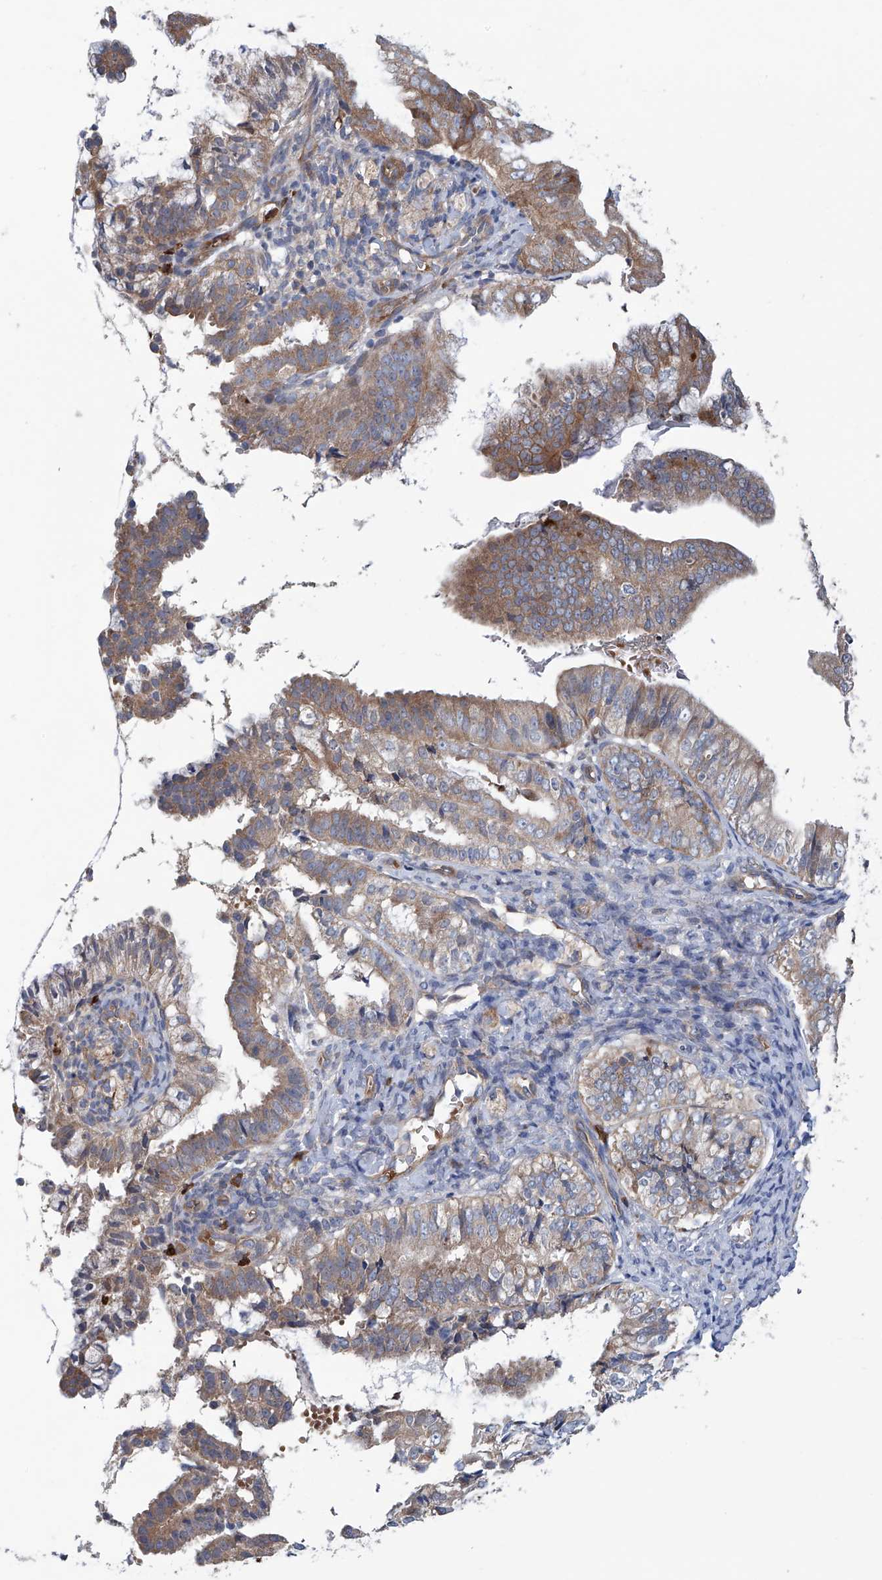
{"staining": {"intensity": "moderate", "quantity": "25%-75%", "location": "cytoplasmic/membranous"}, "tissue": "endometrial cancer", "cell_type": "Tumor cells", "image_type": "cancer", "snomed": [{"axis": "morphology", "description": "Adenocarcinoma, NOS"}, {"axis": "topography", "description": "Endometrium"}], "caption": "Endometrial cancer tissue reveals moderate cytoplasmic/membranous staining in approximately 25%-75% of tumor cells", "gene": "EIF2D", "patient": {"sex": "female", "age": 63}}